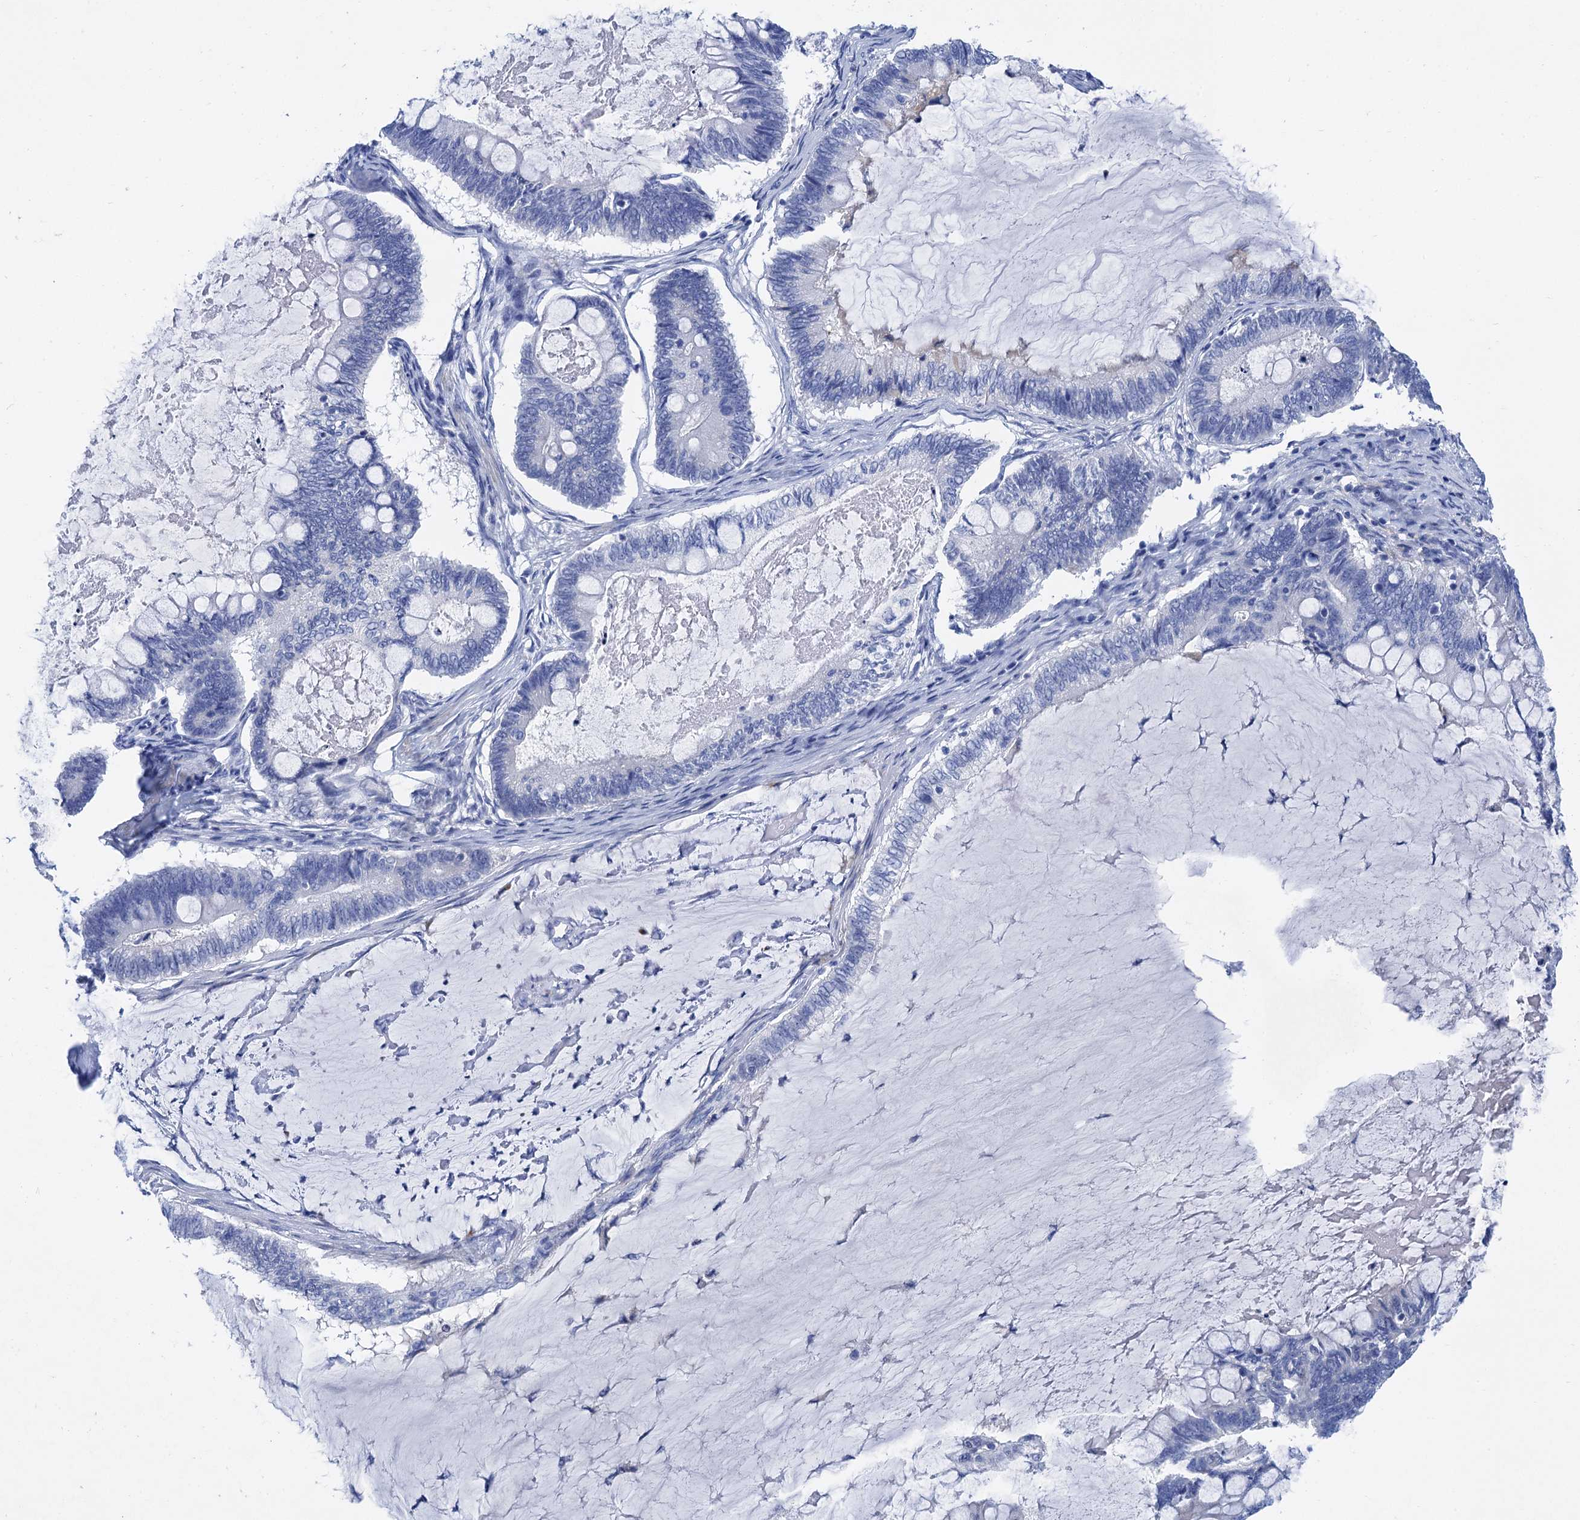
{"staining": {"intensity": "negative", "quantity": "none", "location": "none"}, "tissue": "ovarian cancer", "cell_type": "Tumor cells", "image_type": "cancer", "snomed": [{"axis": "morphology", "description": "Cystadenocarcinoma, mucinous, NOS"}, {"axis": "topography", "description": "Ovary"}], "caption": "Tumor cells are negative for protein expression in human ovarian cancer.", "gene": "NLRP10", "patient": {"sex": "female", "age": 61}}